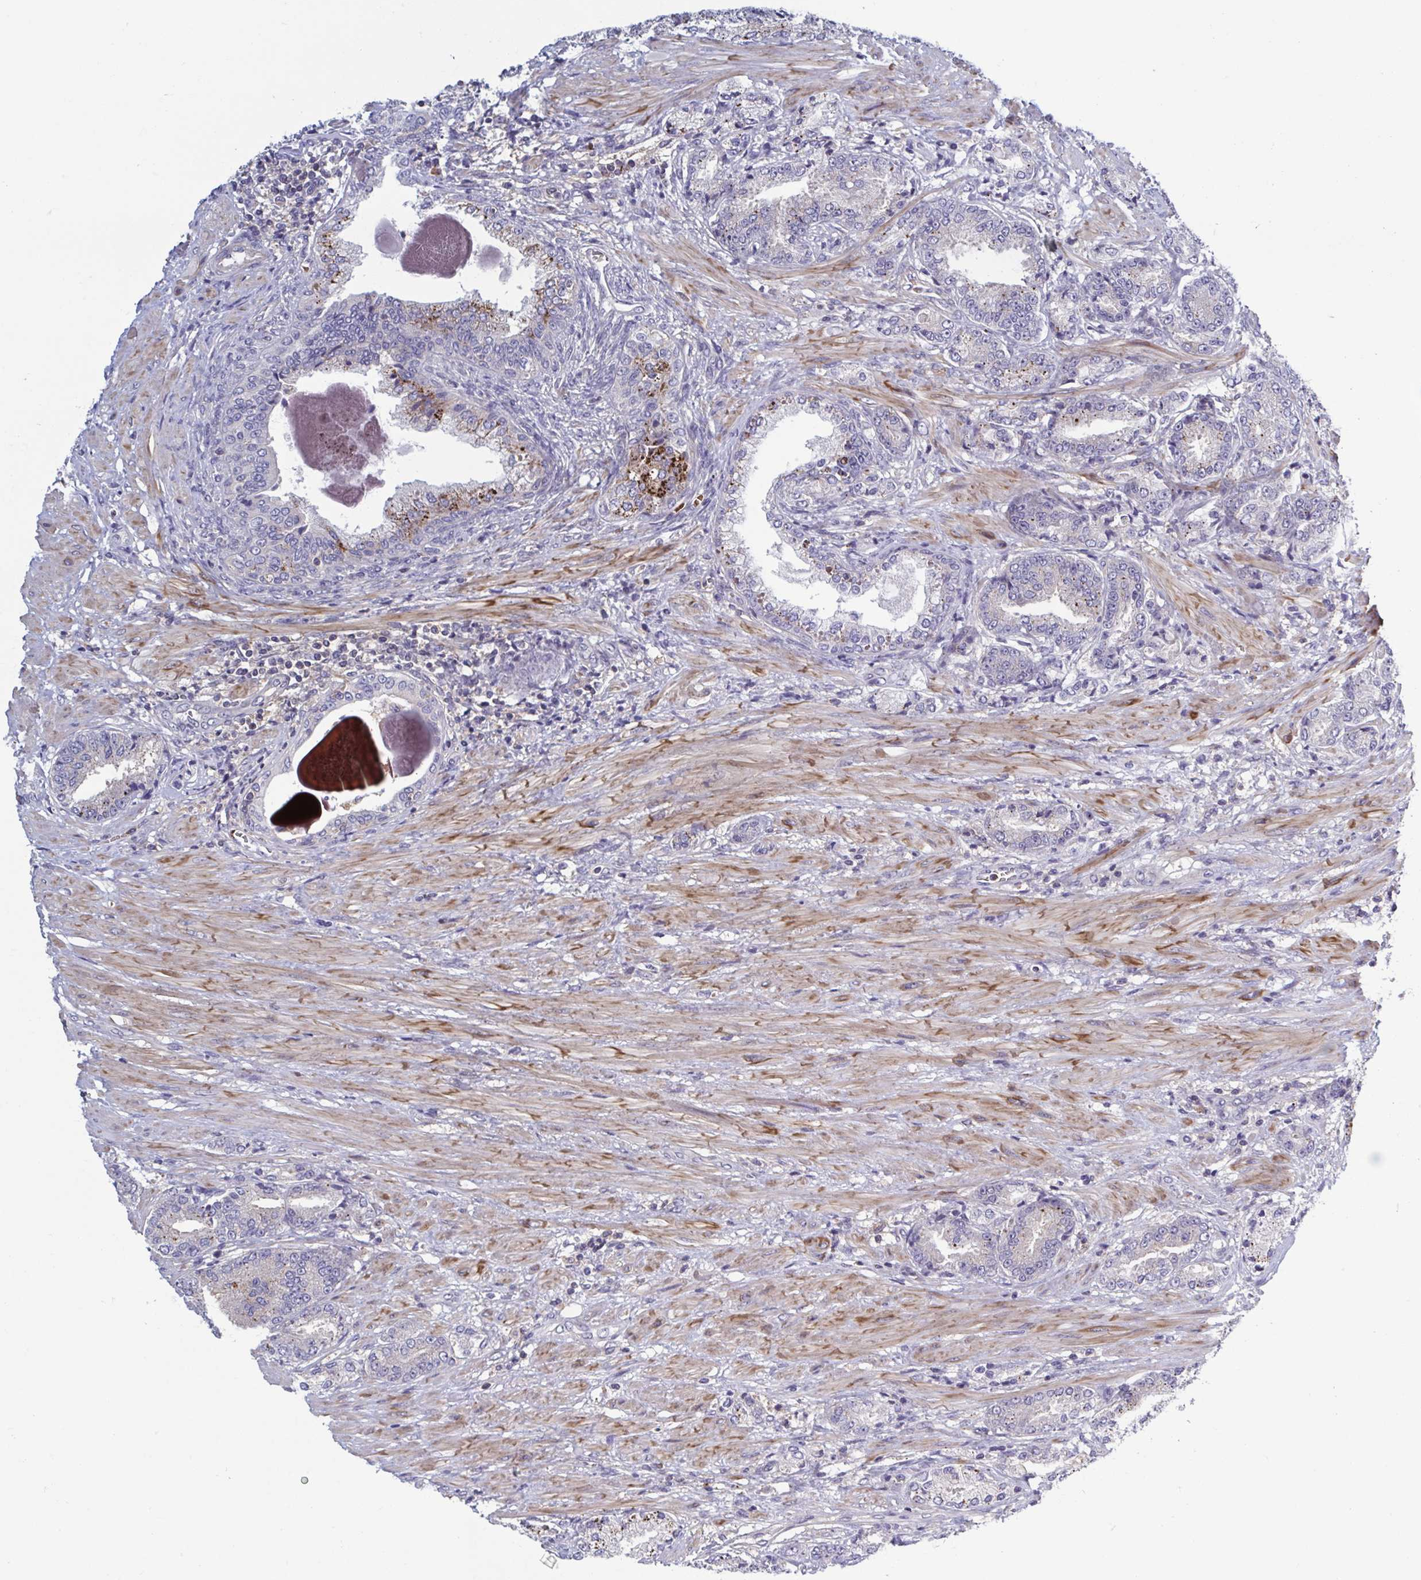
{"staining": {"intensity": "moderate", "quantity": "25%-75%", "location": "cytoplasmic/membranous"}, "tissue": "prostate cancer", "cell_type": "Tumor cells", "image_type": "cancer", "snomed": [{"axis": "morphology", "description": "Adenocarcinoma, High grade"}, {"axis": "topography", "description": "Prostate and seminal vesicle, NOS"}], "caption": "High-grade adenocarcinoma (prostate) stained with a protein marker reveals moderate staining in tumor cells.", "gene": "LRRC38", "patient": {"sex": "male", "age": 61}}